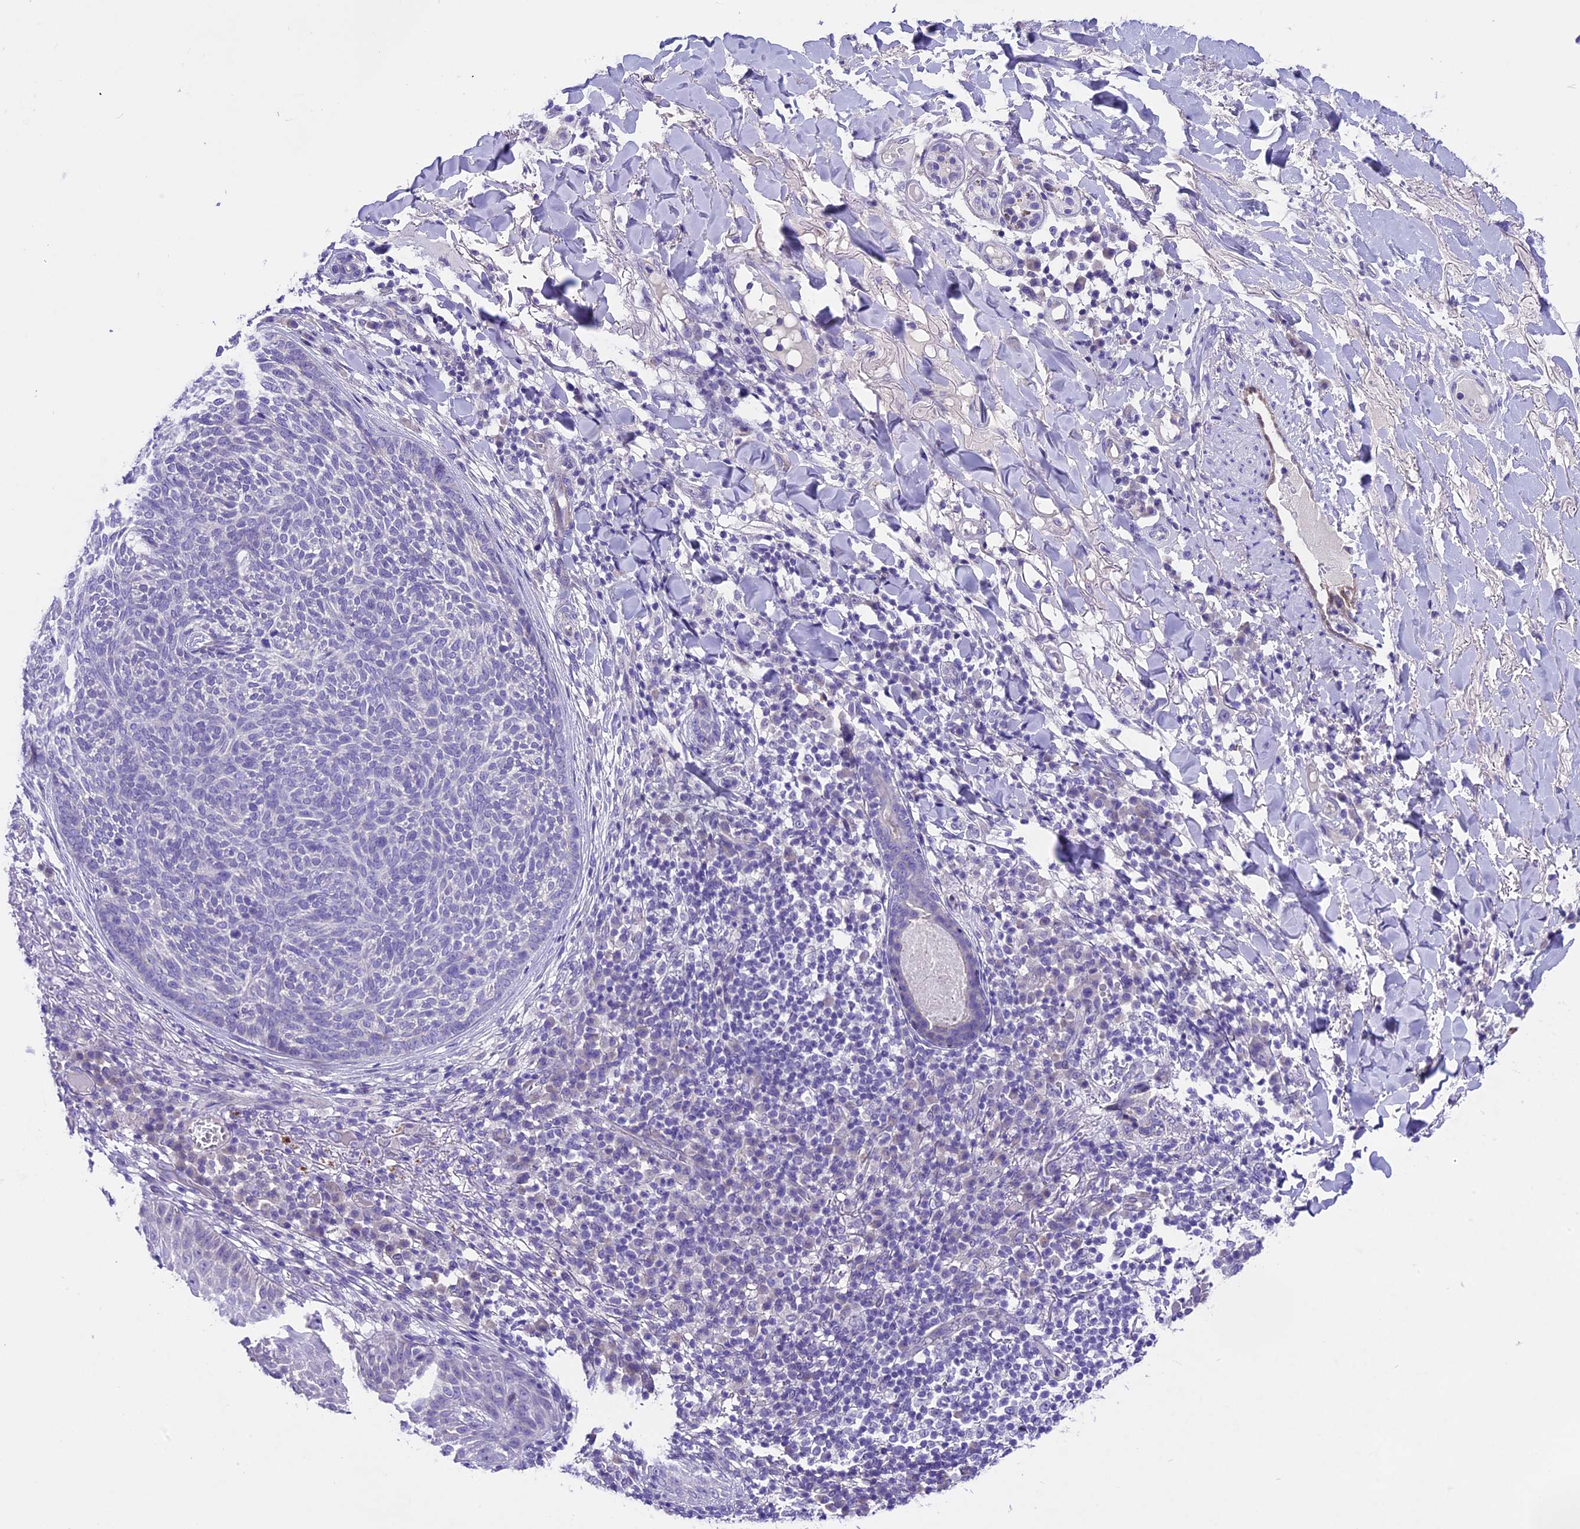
{"staining": {"intensity": "negative", "quantity": "none", "location": "none"}, "tissue": "skin cancer", "cell_type": "Tumor cells", "image_type": "cancer", "snomed": [{"axis": "morphology", "description": "Basal cell carcinoma"}, {"axis": "topography", "description": "Skin"}], "caption": "Tumor cells show no significant protein positivity in skin cancer.", "gene": "PRR15", "patient": {"sex": "male", "age": 85}}